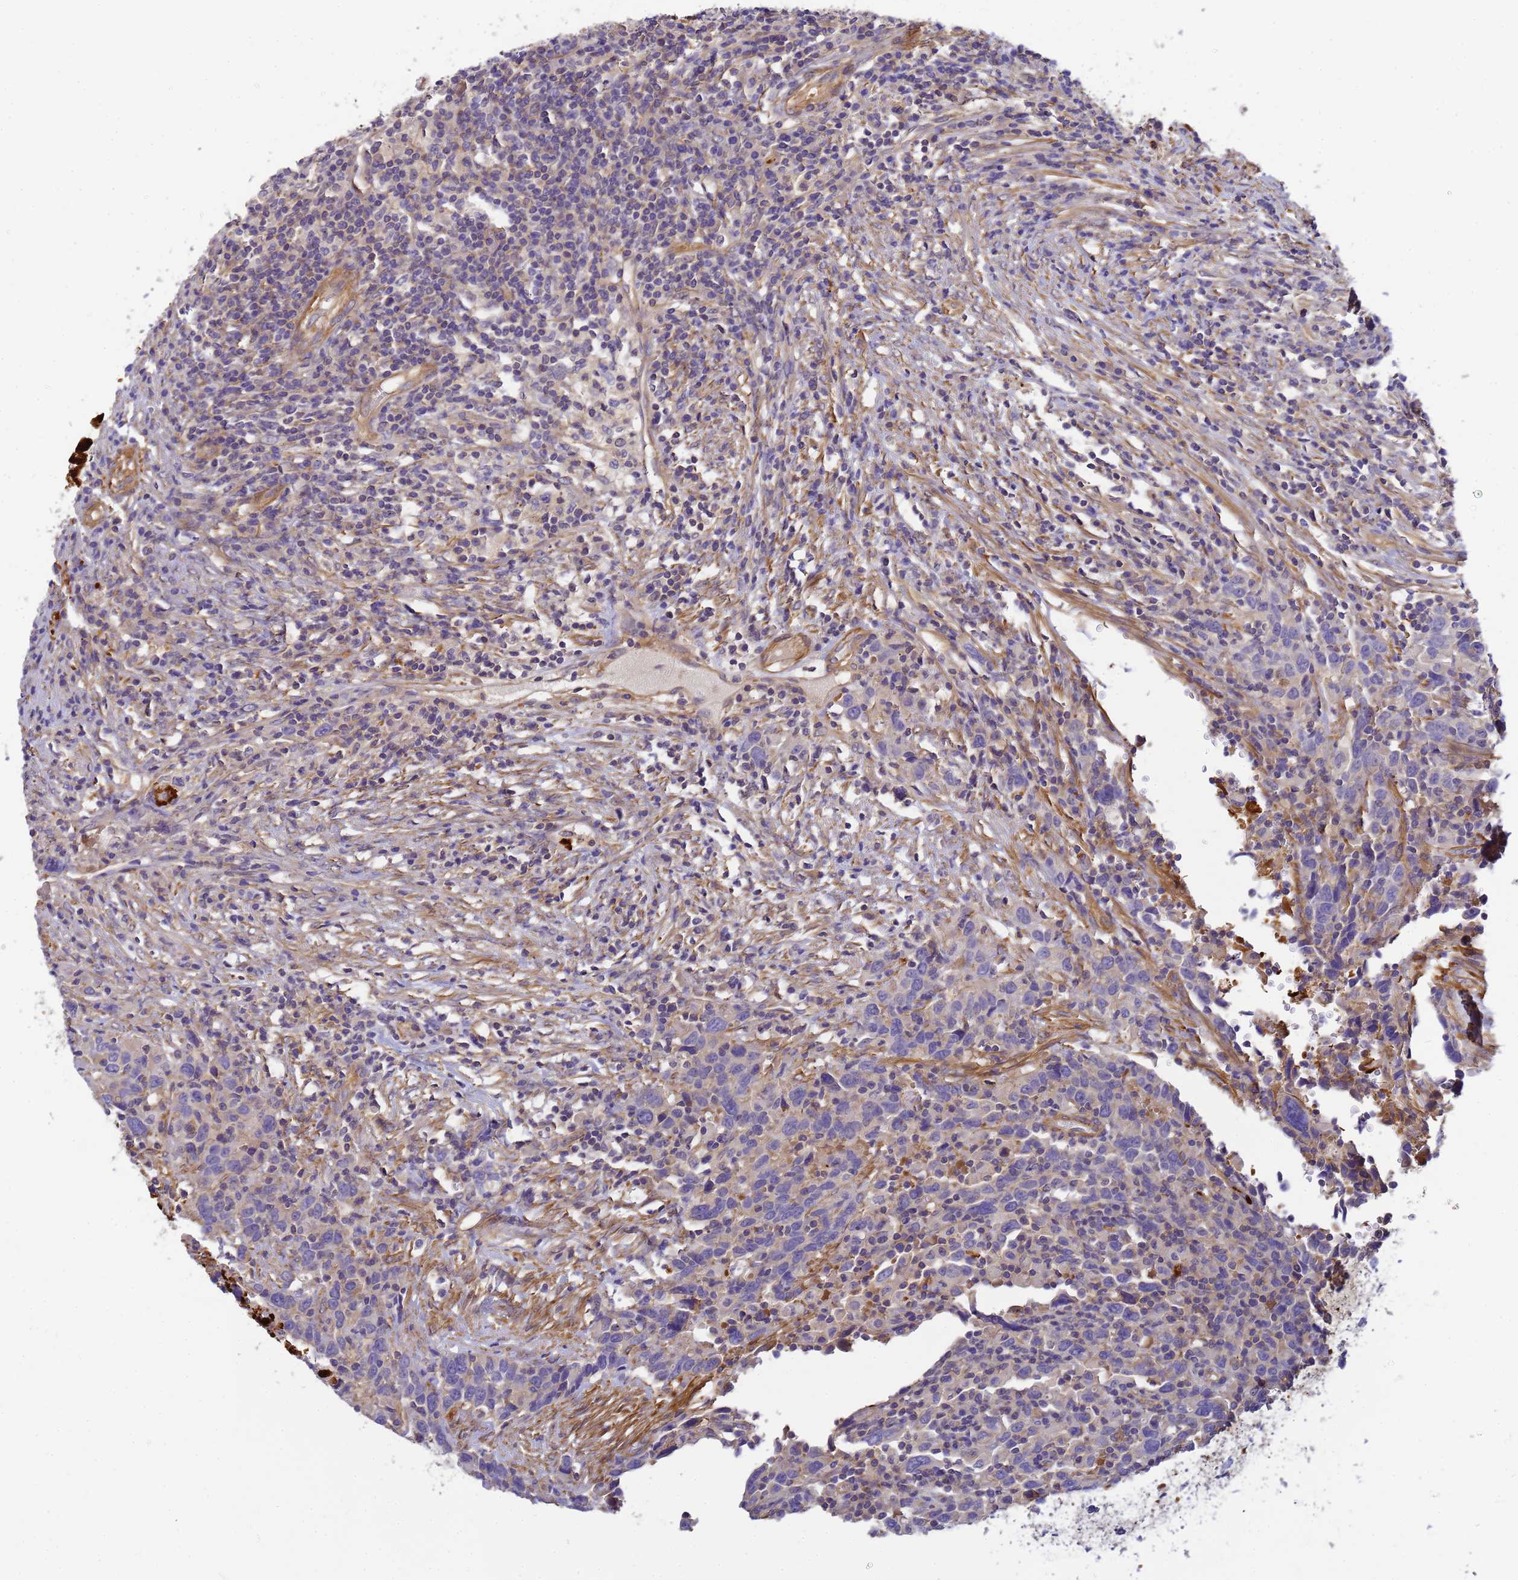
{"staining": {"intensity": "negative", "quantity": "none", "location": "none"}, "tissue": "urothelial cancer", "cell_type": "Tumor cells", "image_type": "cancer", "snomed": [{"axis": "morphology", "description": "Urothelial carcinoma, High grade"}, {"axis": "topography", "description": "Urinary bladder"}], "caption": "High power microscopy micrograph of an IHC histopathology image of urothelial cancer, revealing no significant expression in tumor cells. (DAB immunohistochemistry (IHC) with hematoxylin counter stain).", "gene": "MYL12A", "patient": {"sex": "male", "age": 61}}